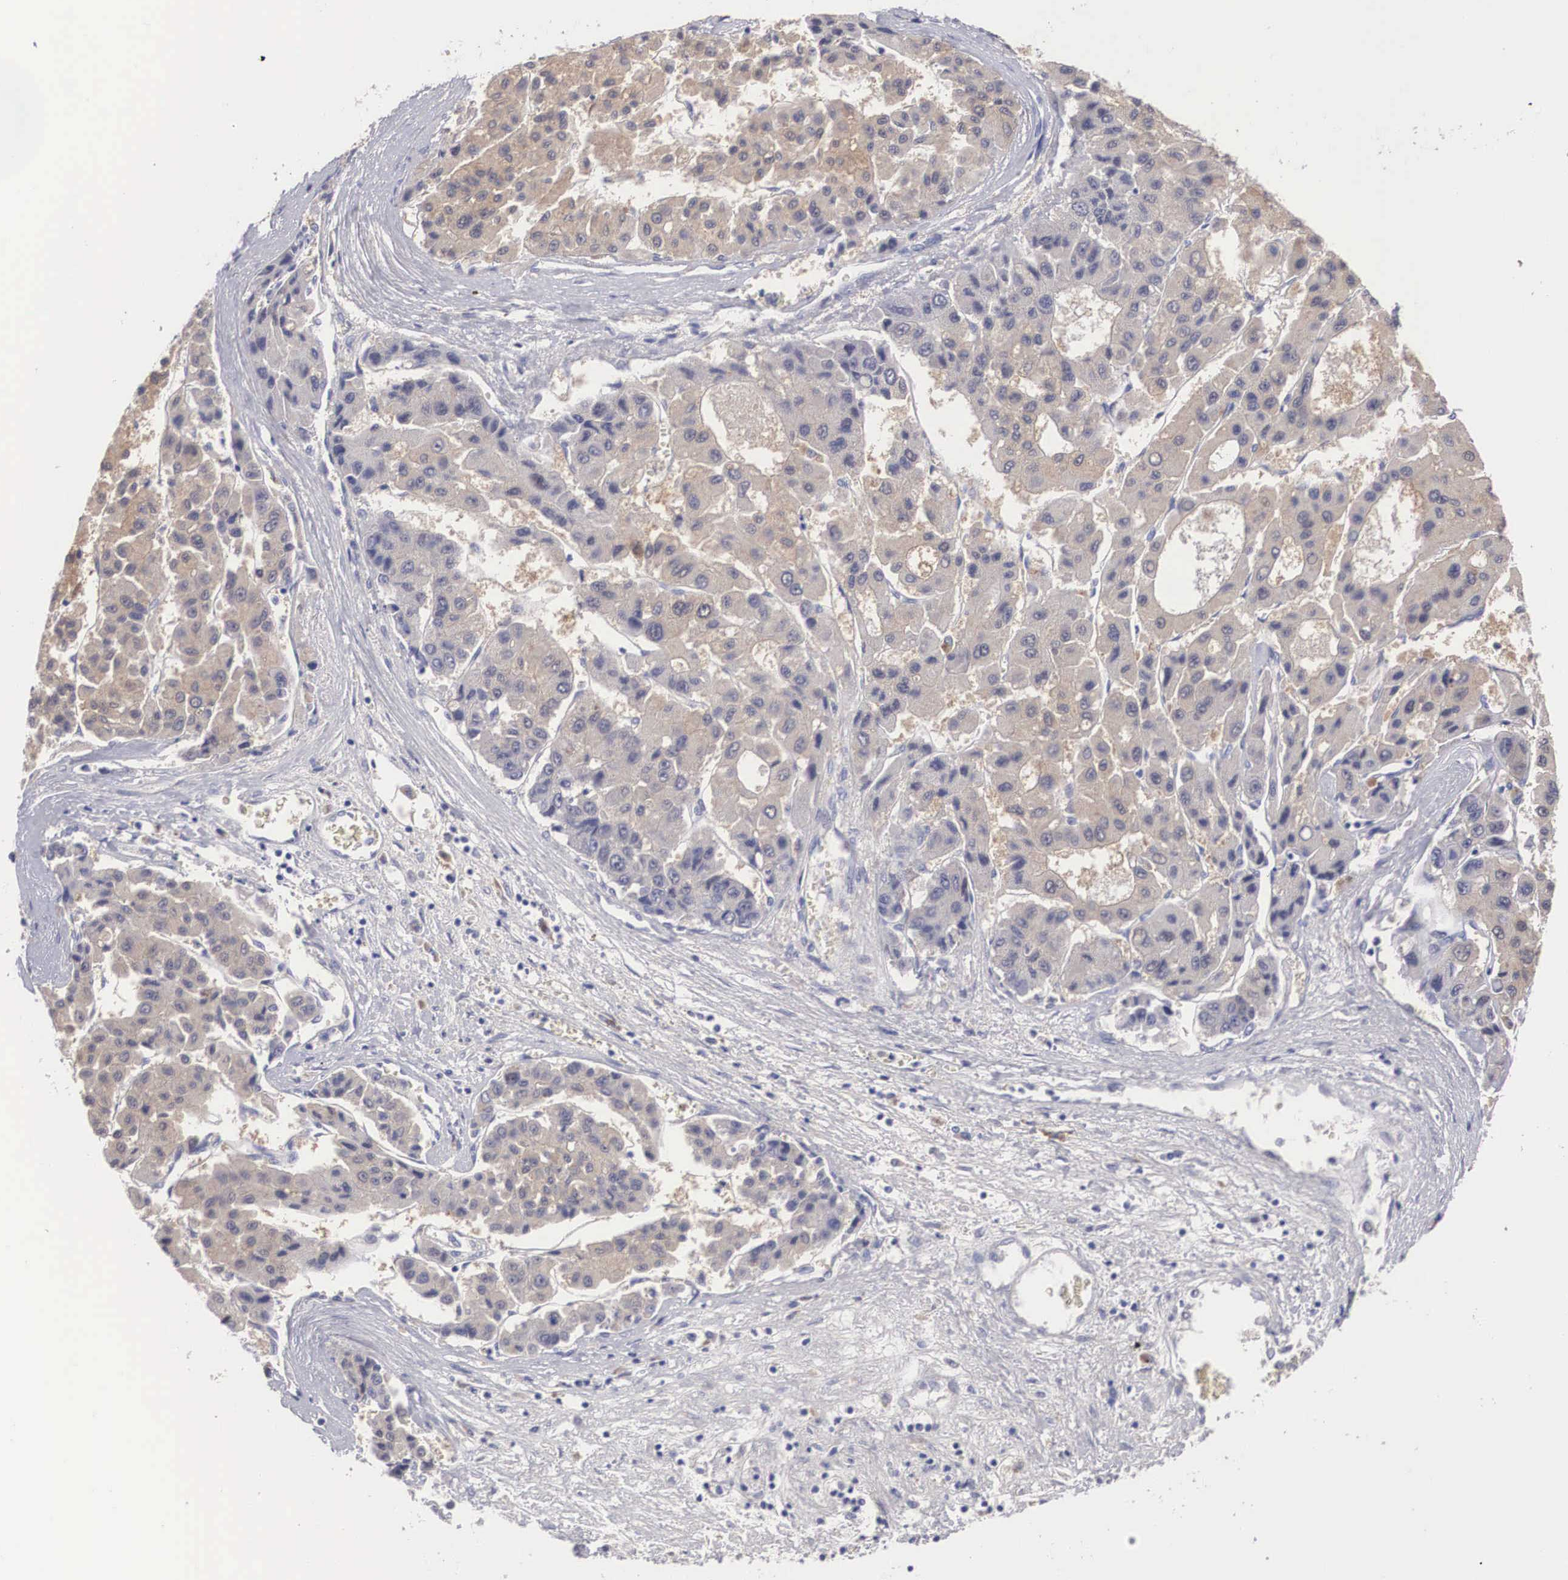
{"staining": {"intensity": "weak", "quantity": ">75%", "location": "cytoplasmic/membranous"}, "tissue": "liver cancer", "cell_type": "Tumor cells", "image_type": "cancer", "snomed": [{"axis": "morphology", "description": "Carcinoma, Hepatocellular, NOS"}, {"axis": "topography", "description": "Liver"}], "caption": "Brown immunohistochemical staining in liver hepatocellular carcinoma displays weak cytoplasmic/membranous positivity in about >75% of tumor cells.", "gene": "ABHD4", "patient": {"sex": "male", "age": 64}}